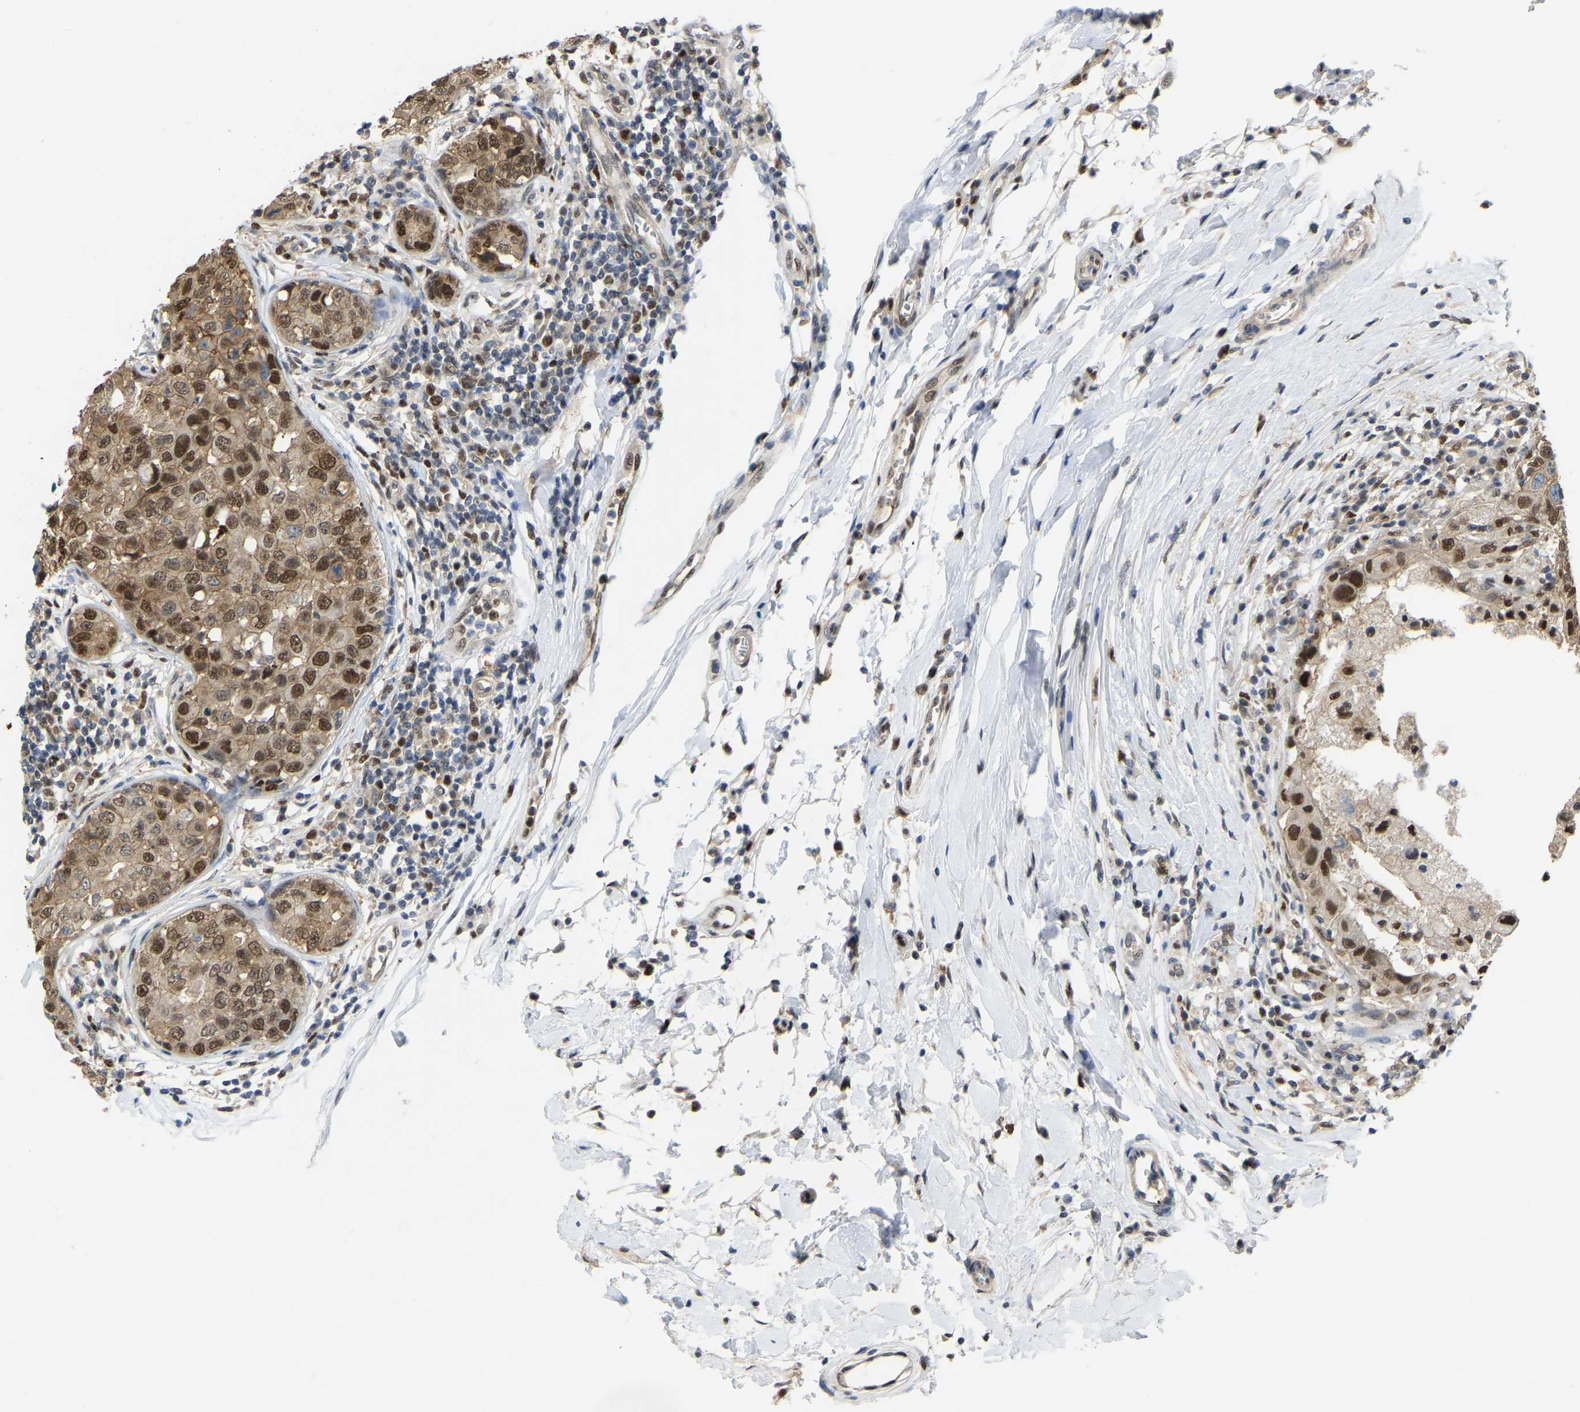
{"staining": {"intensity": "moderate", "quantity": ">75%", "location": "cytoplasmic/membranous,nuclear"}, "tissue": "breast cancer", "cell_type": "Tumor cells", "image_type": "cancer", "snomed": [{"axis": "morphology", "description": "Duct carcinoma"}, {"axis": "topography", "description": "Breast"}], "caption": "Infiltrating ductal carcinoma (breast) stained with immunohistochemistry (IHC) displays moderate cytoplasmic/membranous and nuclear expression in about >75% of tumor cells. The protein is stained brown, and the nuclei are stained in blue (DAB IHC with brightfield microscopy, high magnification).", "gene": "KLRG2", "patient": {"sex": "female", "age": 27}}